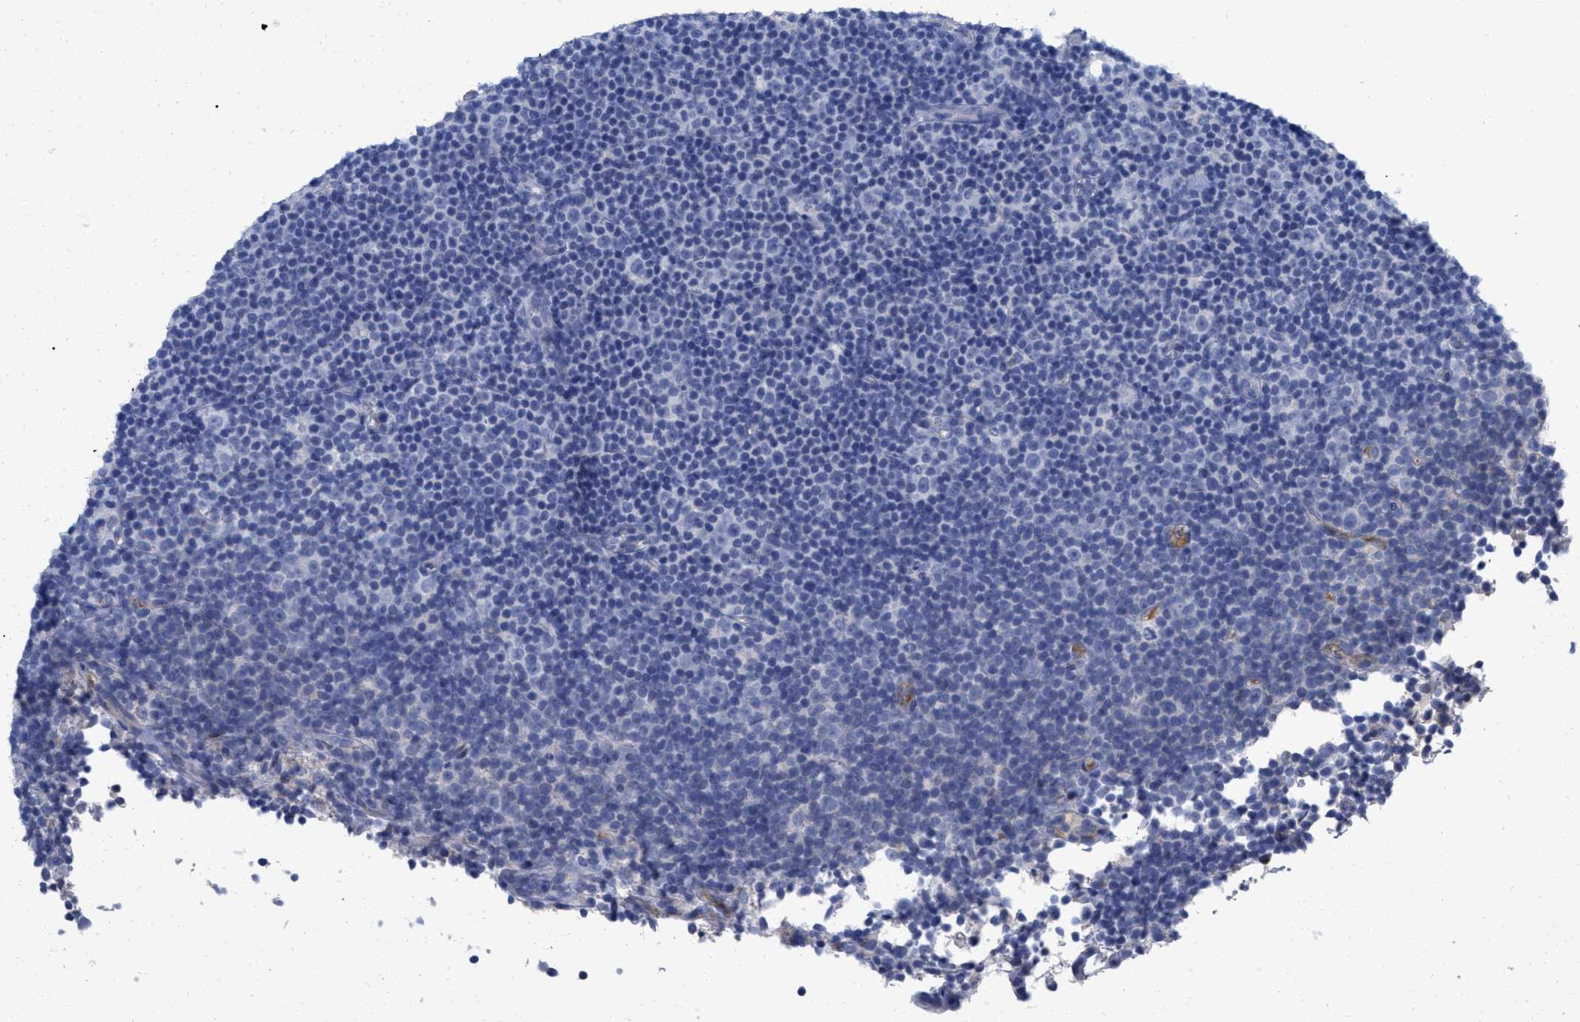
{"staining": {"intensity": "negative", "quantity": "none", "location": "none"}, "tissue": "lymphoma", "cell_type": "Tumor cells", "image_type": "cancer", "snomed": [{"axis": "morphology", "description": "Malignant lymphoma, non-Hodgkin's type, Low grade"}, {"axis": "topography", "description": "Lymph node"}], "caption": "The immunohistochemistry (IHC) micrograph has no significant expression in tumor cells of lymphoma tissue. The staining was performed using DAB to visualize the protein expression in brown, while the nuclei were stained in blue with hematoxylin (Magnification: 20x).", "gene": "IGHV5-51", "patient": {"sex": "female", "age": 67}}